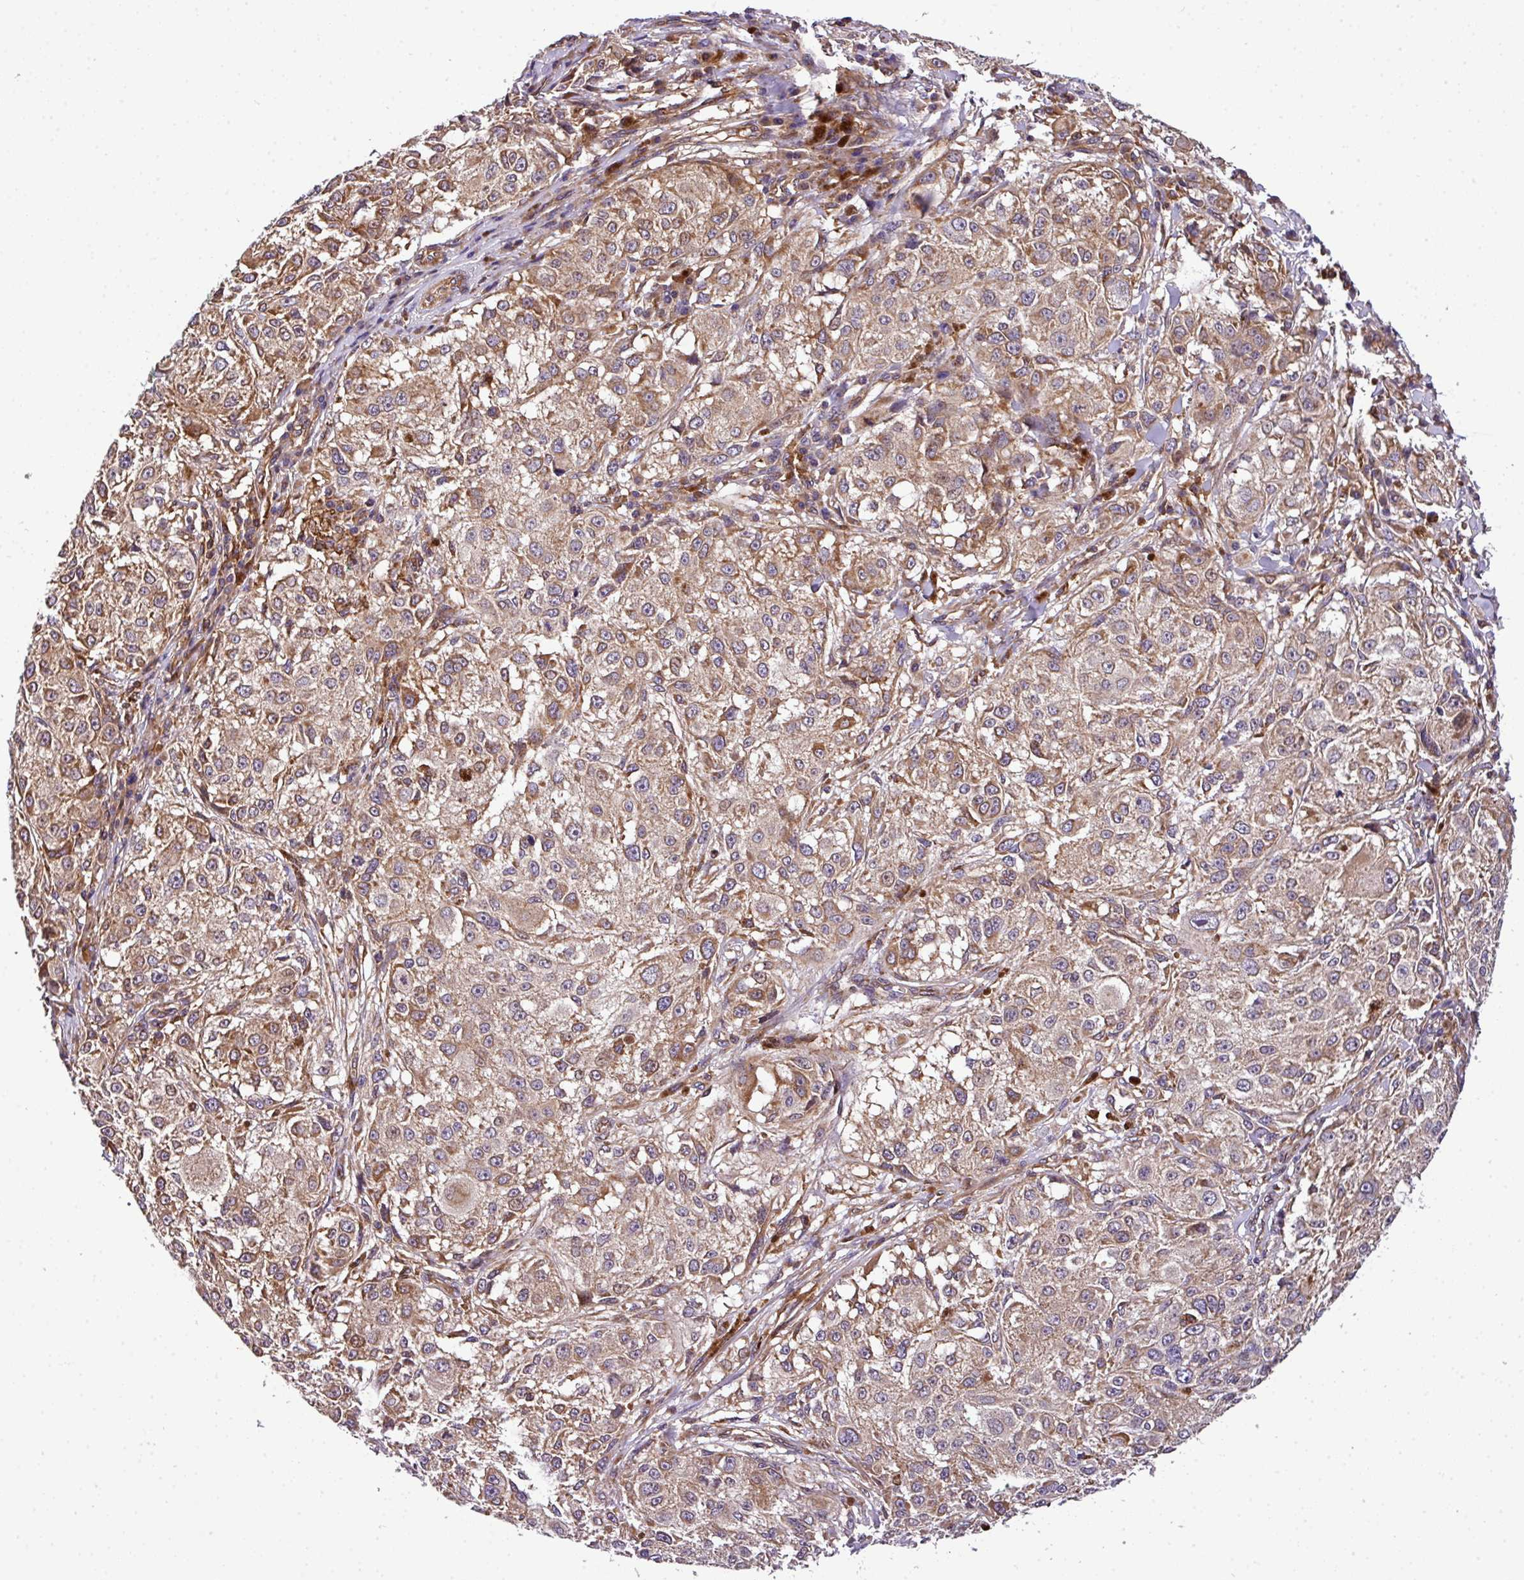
{"staining": {"intensity": "moderate", "quantity": ">75%", "location": "cytoplasmic/membranous"}, "tissue": "melanoma", "cell_type": "Tumor cells", "image_type": "cancer", "snomed": [{"axis": "morphology", "description": "Necrosis, NOS"}, {"axis": "morphology", "description": "Malignant melanoma, NOS"}, {"axis": "topography", "description": "Skin"}], "caption": "IHC histopathology image of human malignant melanoma stained for a protein (brown), which reveals medium levels of moderate cytoplasmic/membranous positivity in approximately >75% of tumor cells.", "gene": "CASS4", "patient": {"sex": "female", "age": 87}}